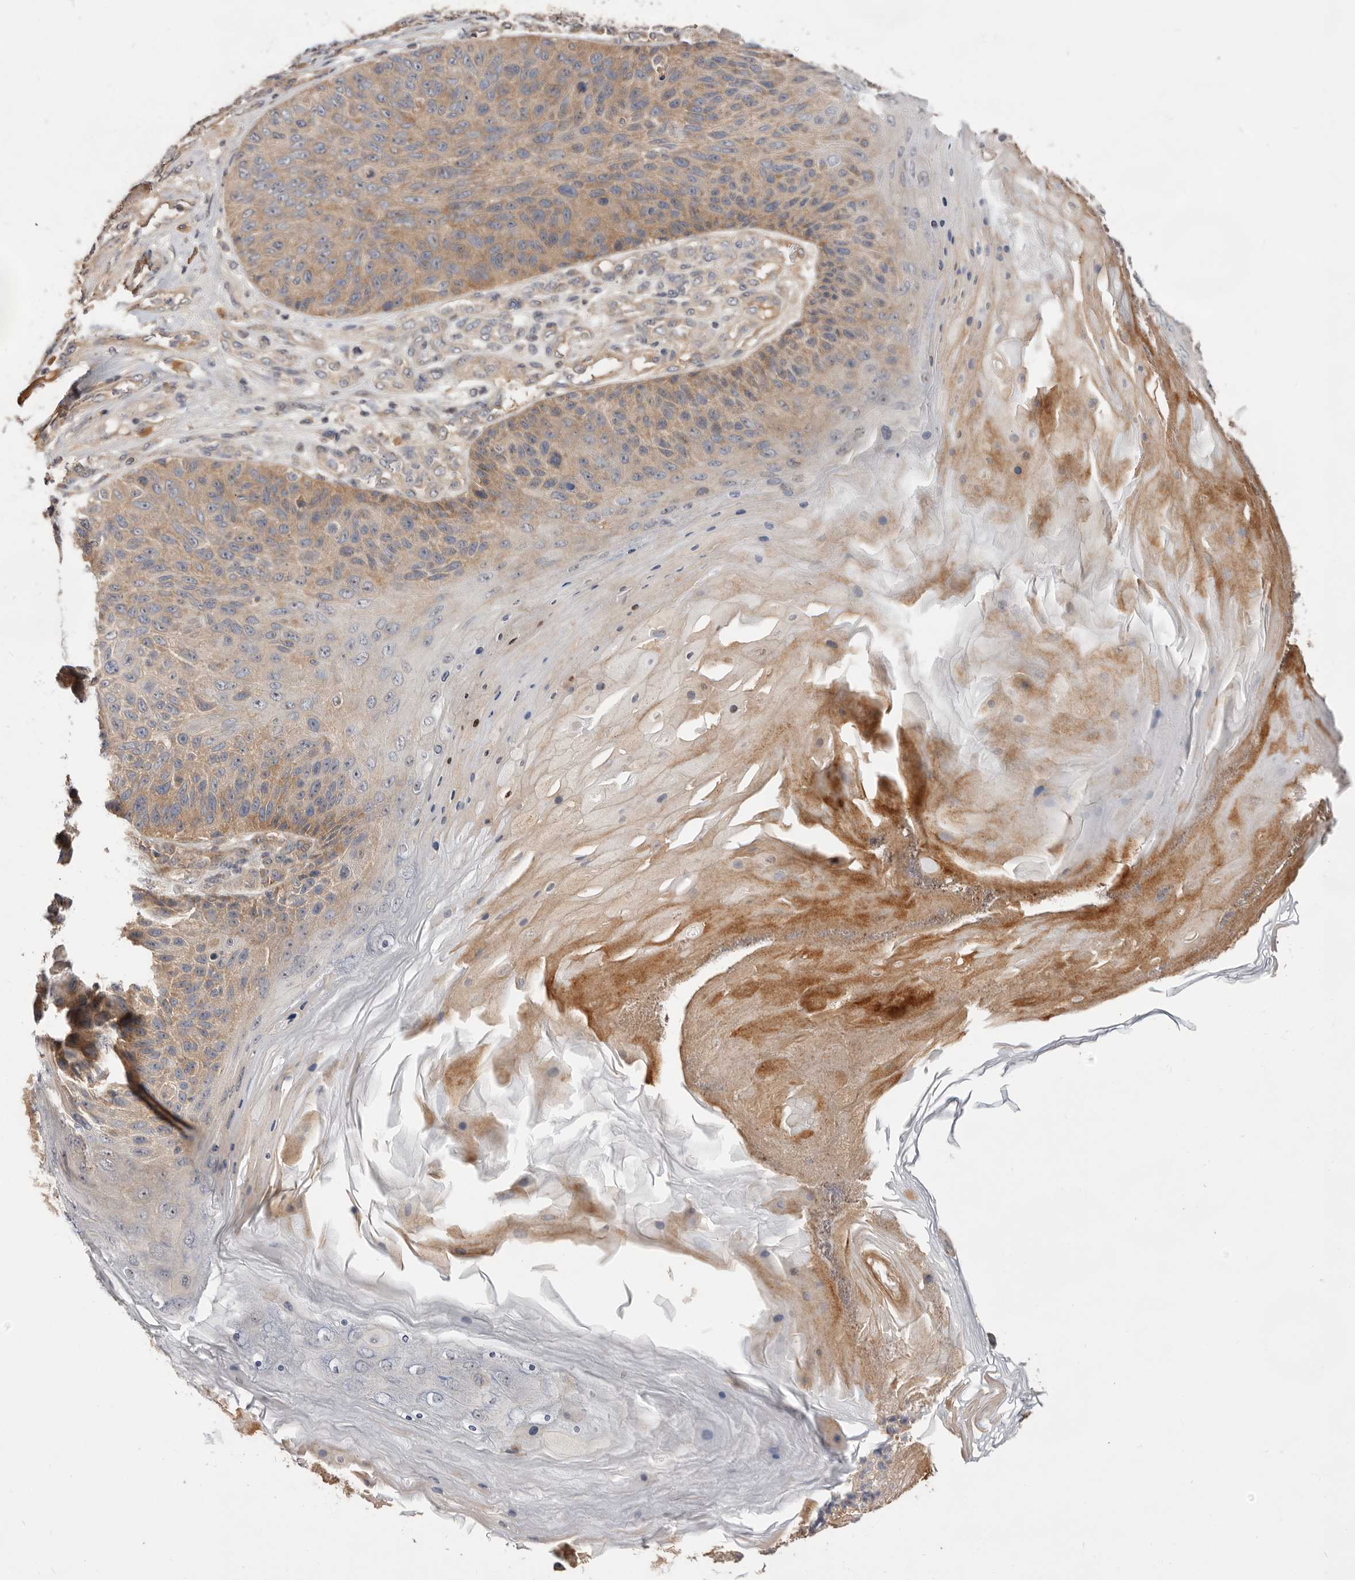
{"staining": {"intensity": "moderate", "quantity": ">75%", "location": "cytoplasmic/membranous"}, "tissue": "skin cancer", "cell_type": "Tumor cells", "image_type": "cancer", "snomed": [{"axis": "morphology", "description": "Squamous cell carcinoma, NOS"}, {"axis": "topography", "description": "Skin"}], "caption": "IHC image of human skin squamous cell carcinoma stained for a protein (brown), which demonstrates medium levels of moderate cytoplasmic/membranous expression in approximately >75% of tumor cells.", "gene": "DOP1A", "patient": {"sex": "female", "age": 88}}